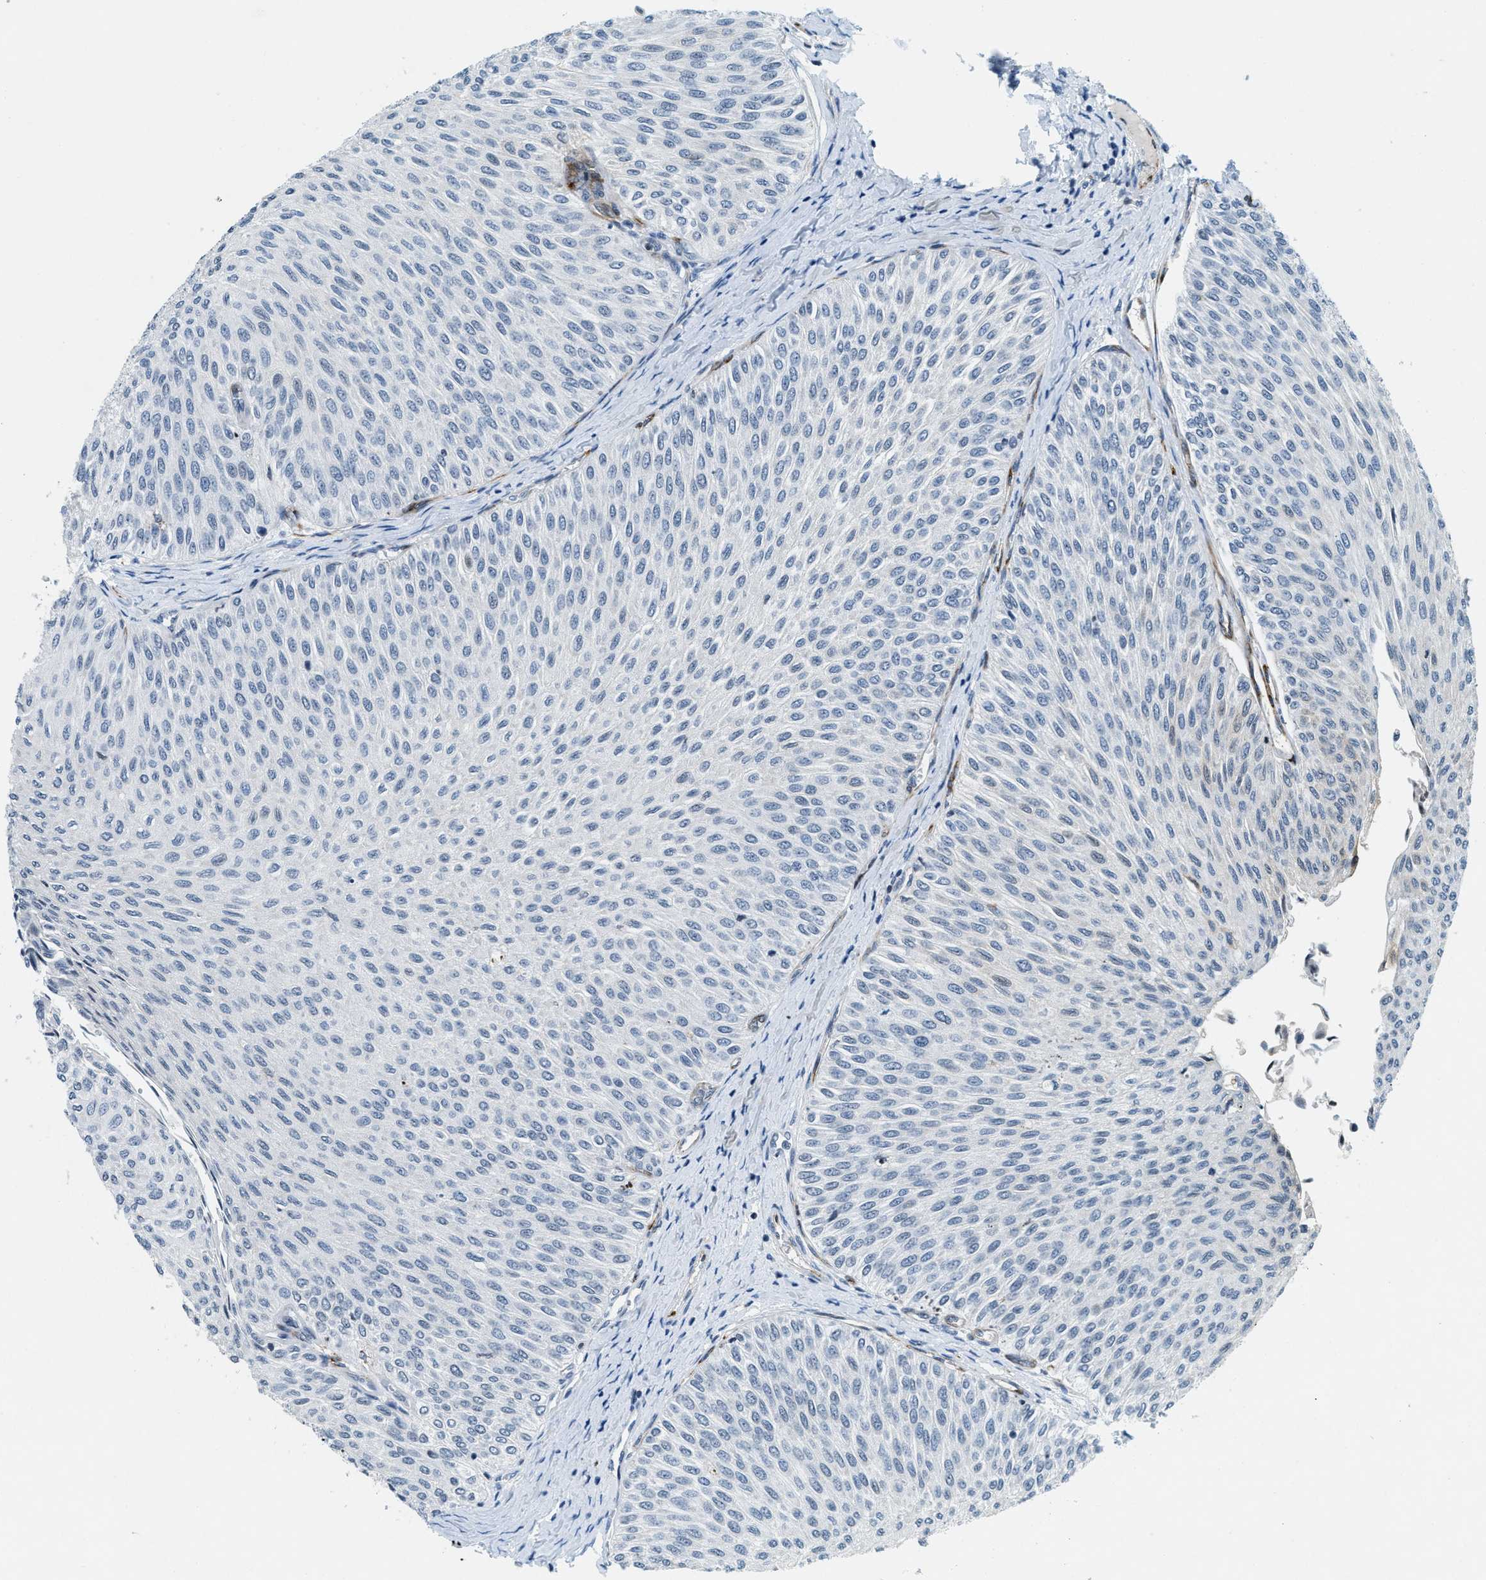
{"staining": {"intensity": "negative", "quantity": "none", "location": "none"}, "tissue": "urothelial cancer", "cell_type": "Tumor cells", "image_type": "cancer", "snomed": [{"axis": "morphology", "description": "Urothelial carcinoma, Low grade"}, {"axis": "topography", "description": "Urinary bladder"}], "caption": "IHC of human low-grade urothelial carcinoma reveals no expression in tumor cells.", "gene": "UVRAG", "patient": {"sex": "male", "age": 78}}